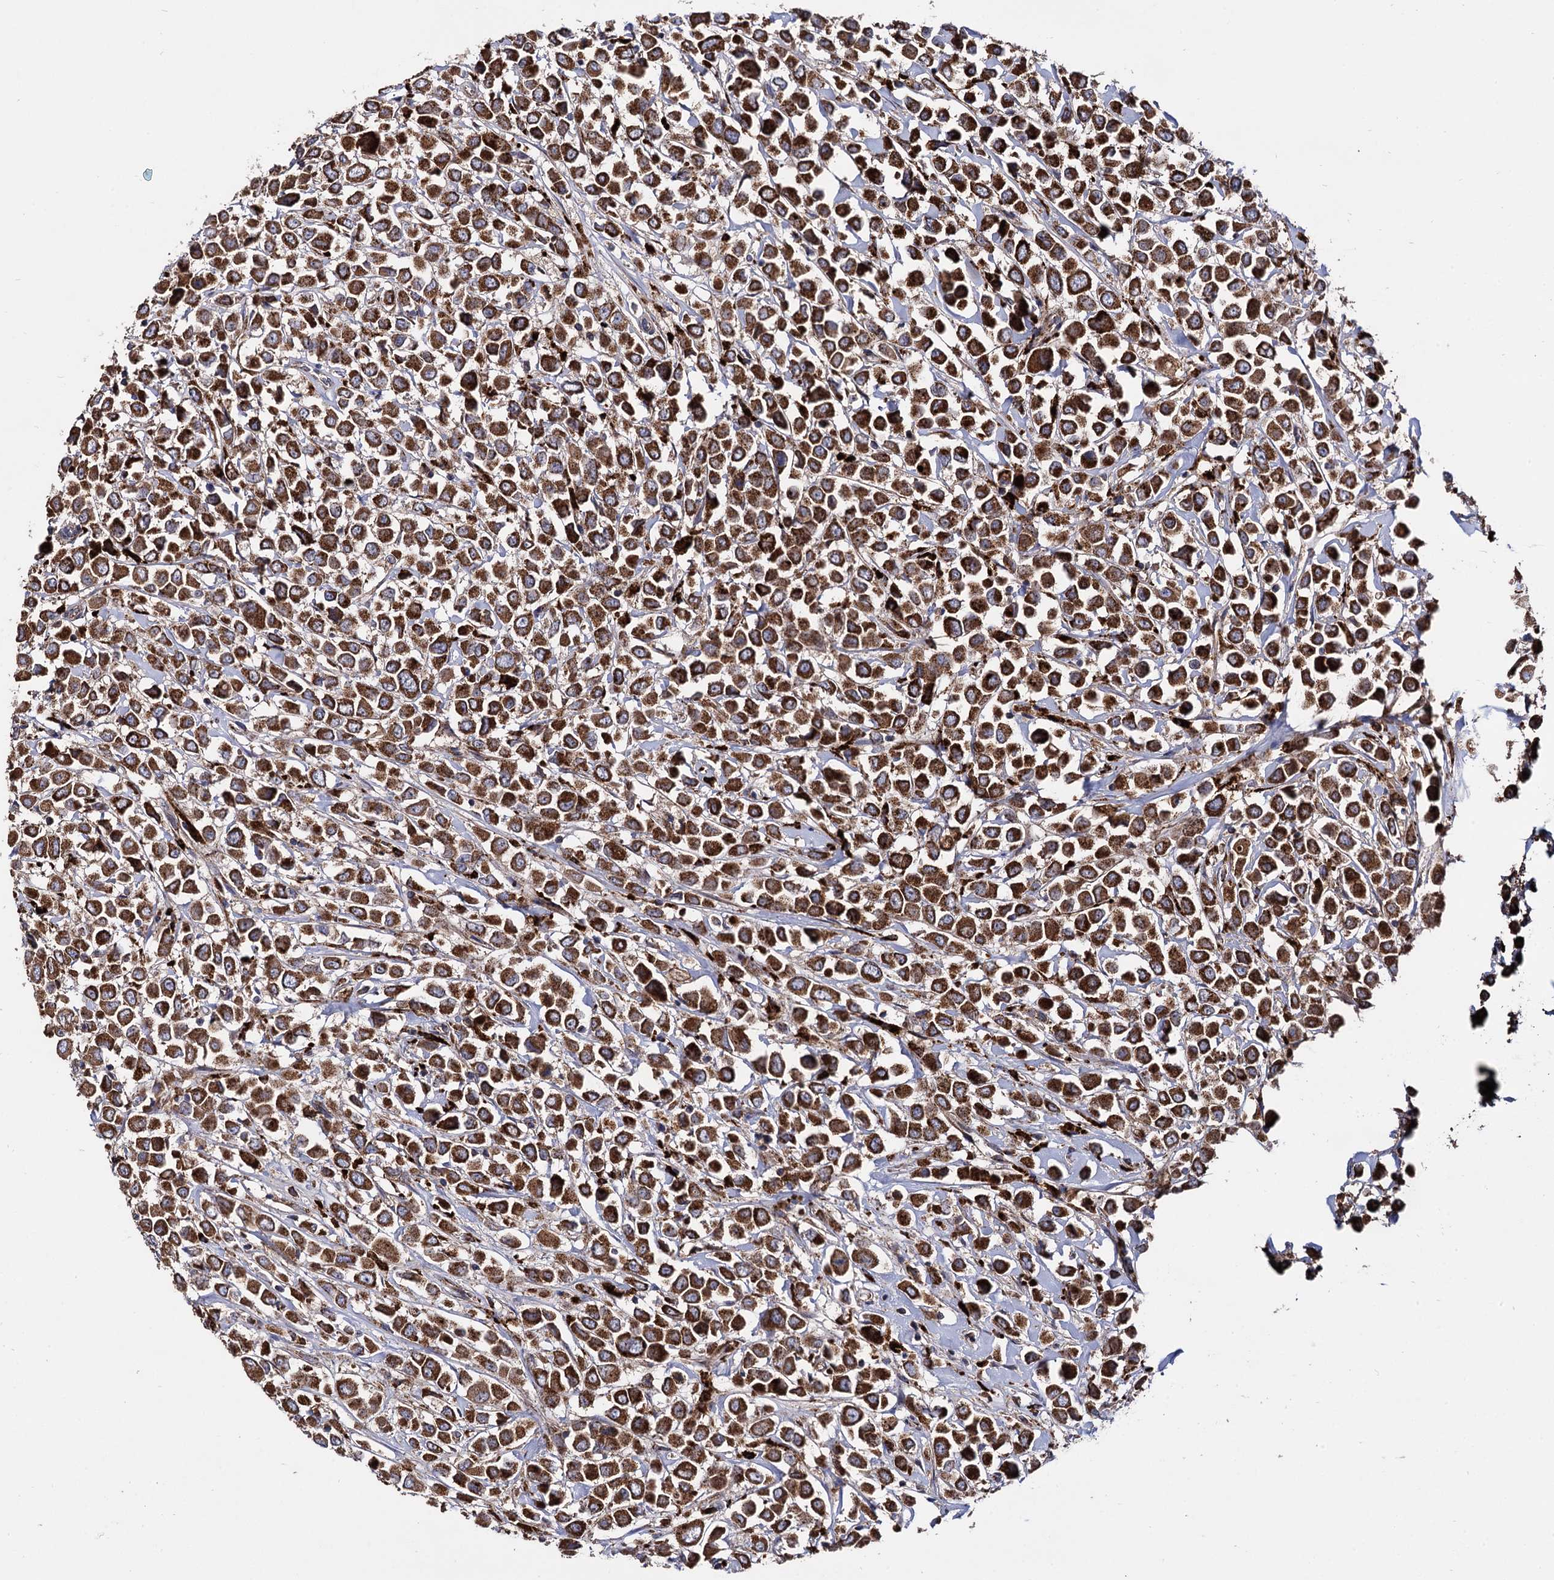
{"staining": {"intensity": "strong", "quantity": ">75%", "location": "cytoplasmic/membranous"}, "tissue": "breast cancer", "cell_type": "Tumor cells", "image_type": "cancer", "snomed": [{"axis": "morphology", "description": "Duct carcinoma"}, {"axis": "topography", "description": "Breast"}], "caption": "Breast cancer (intraductal carcinoma) stained with a brown dye displays strong cytoplasmic/membranous positive staining in approximately >75% of tumor cells.", "gene": "IQCH", "patient": {"sex": "female", "age": 61}}